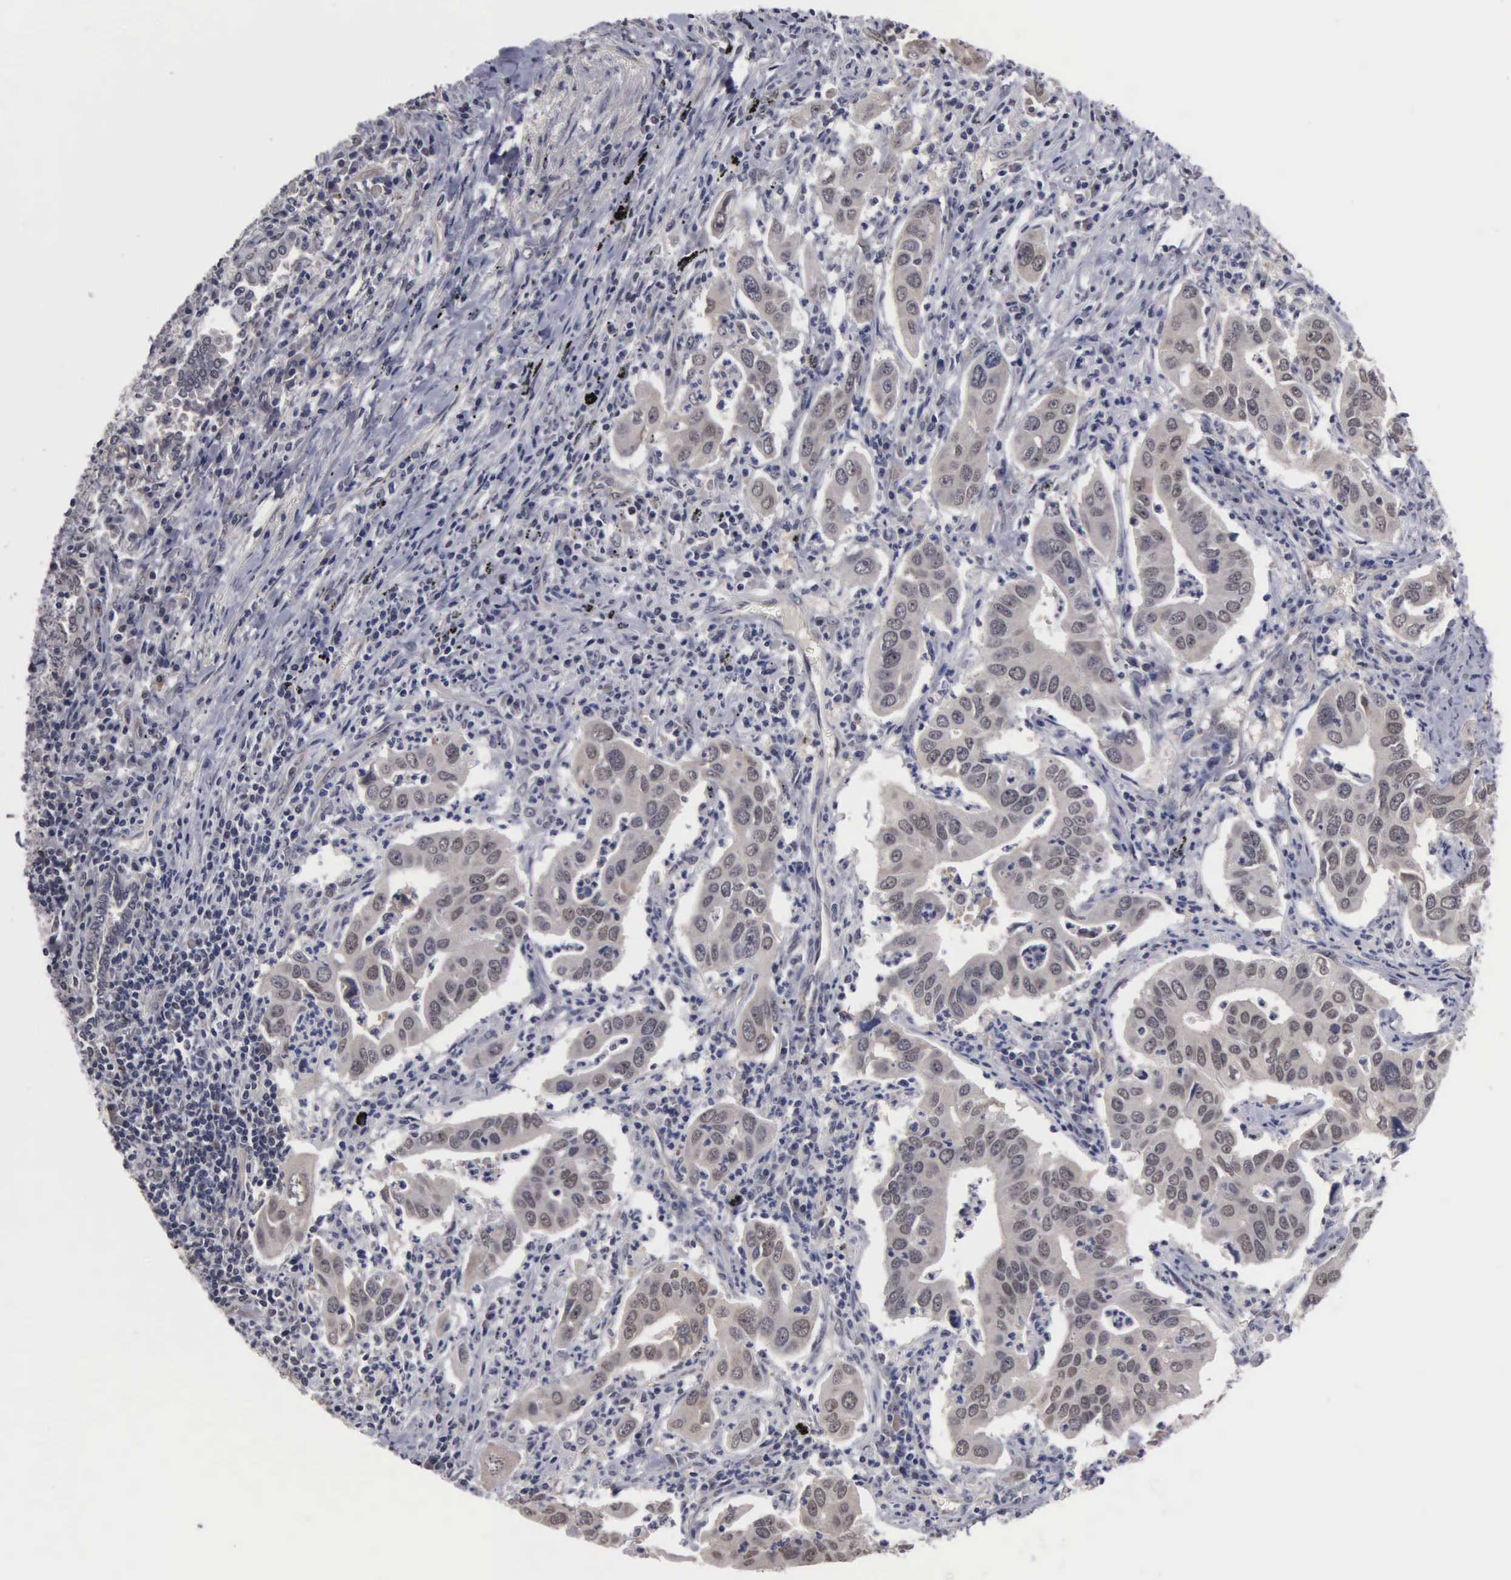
{"staining": {"intensity": "weak", "quantity": "25%-75%", "location": "cytoplasmic/membranous,nuclear"}, "tissue": "lung cancer", "cell_type": "Tumor cells", "image_type": "cancer", "snomed": [{"axis": "morphology", "description": "Adenocarcinoma, NOS"}, {"axis": "topography", "description": "Lung"}], "caption": "This micrograph shows immunohistochemistry staining of human lung adenocarcinoma, with low weak cytoplasmic/membranous and nuclear staining in approximately 25%-75% of tumor cells.", "gene": "ZBTB33", "patient": {"sex": "male", "age": 48}}